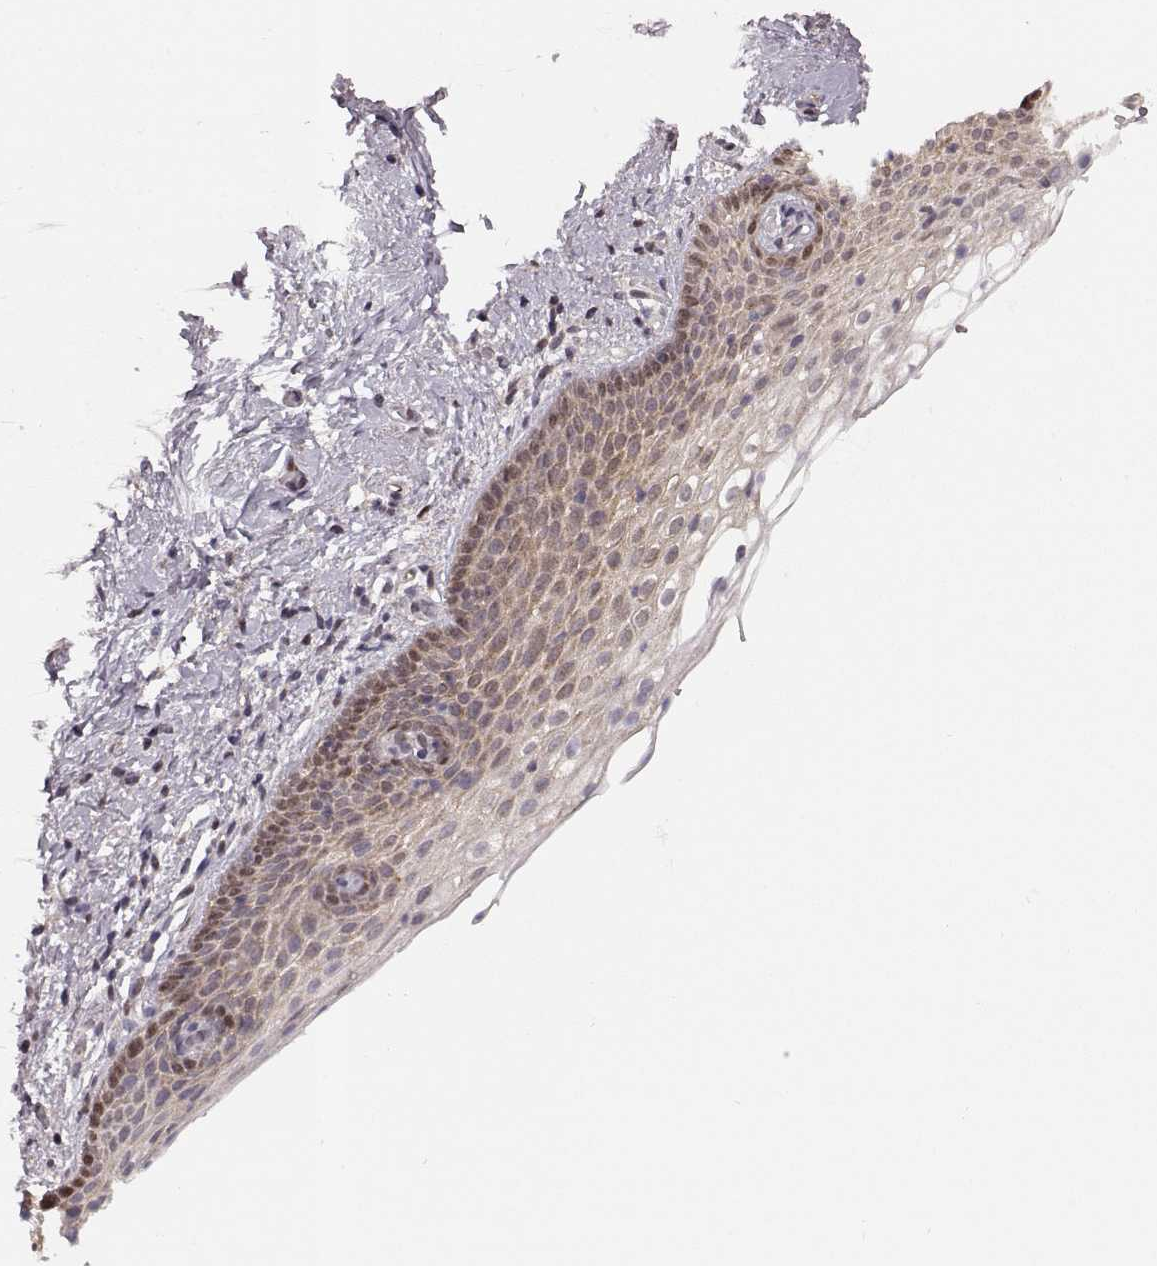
{"staining": {"intensity": "weak", "quantity": "25%-75%", "location": "cytoplasmic/membranous,nuclear"}, "tissue": "vagina", "cell_type": "Squamous epithelial cells", "image_type": "normal", "snomed": [{"axis": "morphology", "description": "Normal tissue, NOS"}, {"axis": "topography", "description": "Vagina"}], "caption": "Squamous epithelial cells exhibit low levels of weak cytoplasmic/membranous,nuclear expression in about 25%-75% of cells in unremarkable human vagina. The staining was performed using DAB to visualize the protein expression in brown, while the nuclei were stained in blue with hematoxylin (Magnification: 20x).", "gene": "KLF6", "patient": {"sex": "female", "age": 61}}